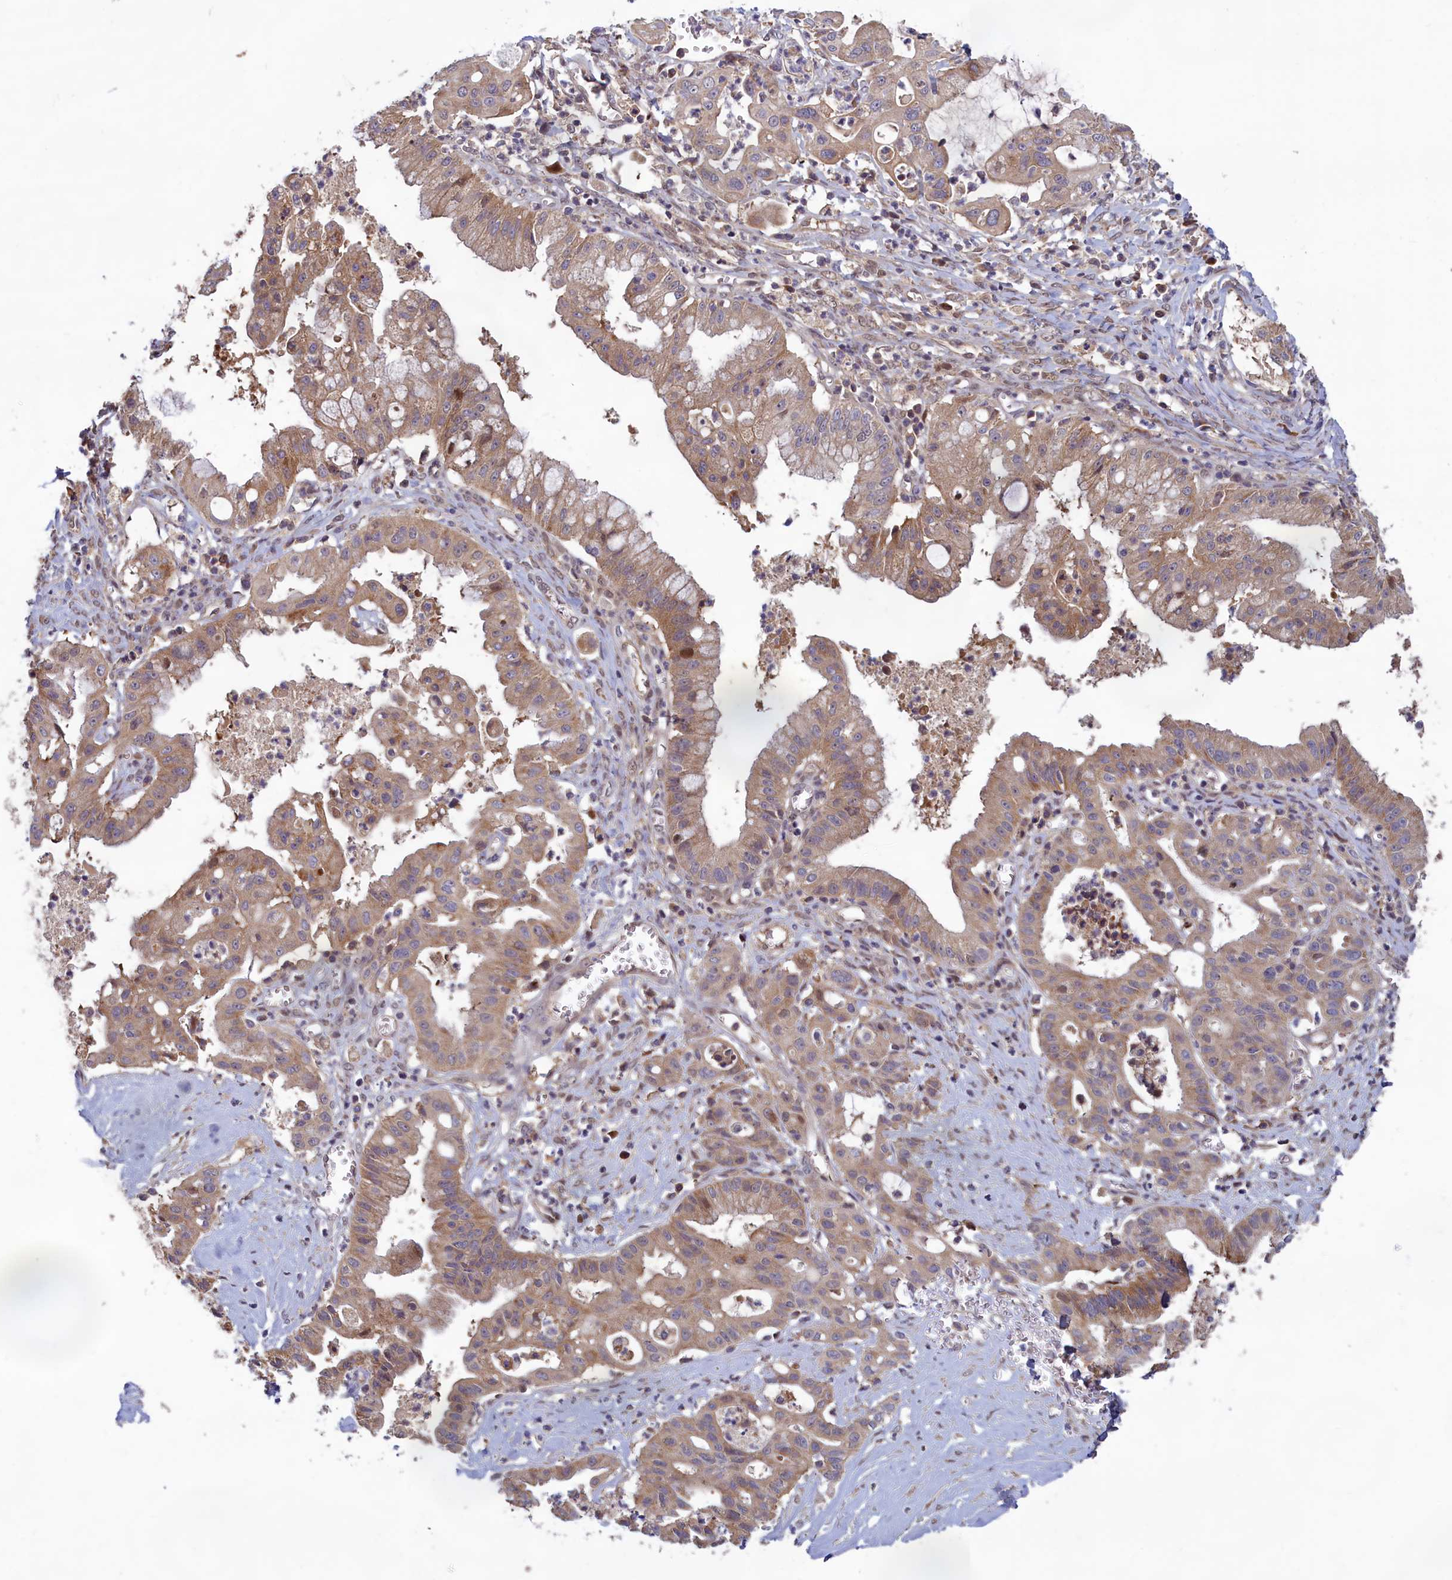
{"staining": {"intensity": "moderate", "quantity": ">75%", "location": "cytoplasmic/membranous"}, "tissue": "ovarian cancer", "cell_type": "Tumor cells", "image_type": "cancer", "snomed": [{"axis": "morphology", "description": "Cystadenocarcinoma, mucinous, NOS"}, {"axis": "topography", "description": "Ovary"}], "caption": "There is medium levels of moderate cytoplasmic/membranous staining in tumor cells of ovarian mucinous cystadenocarcinoma, as demonstrated by immunohistochemical staining (brown color).", "gene": "CCDC15", "patient": {"sex": "female", "age": 70}}